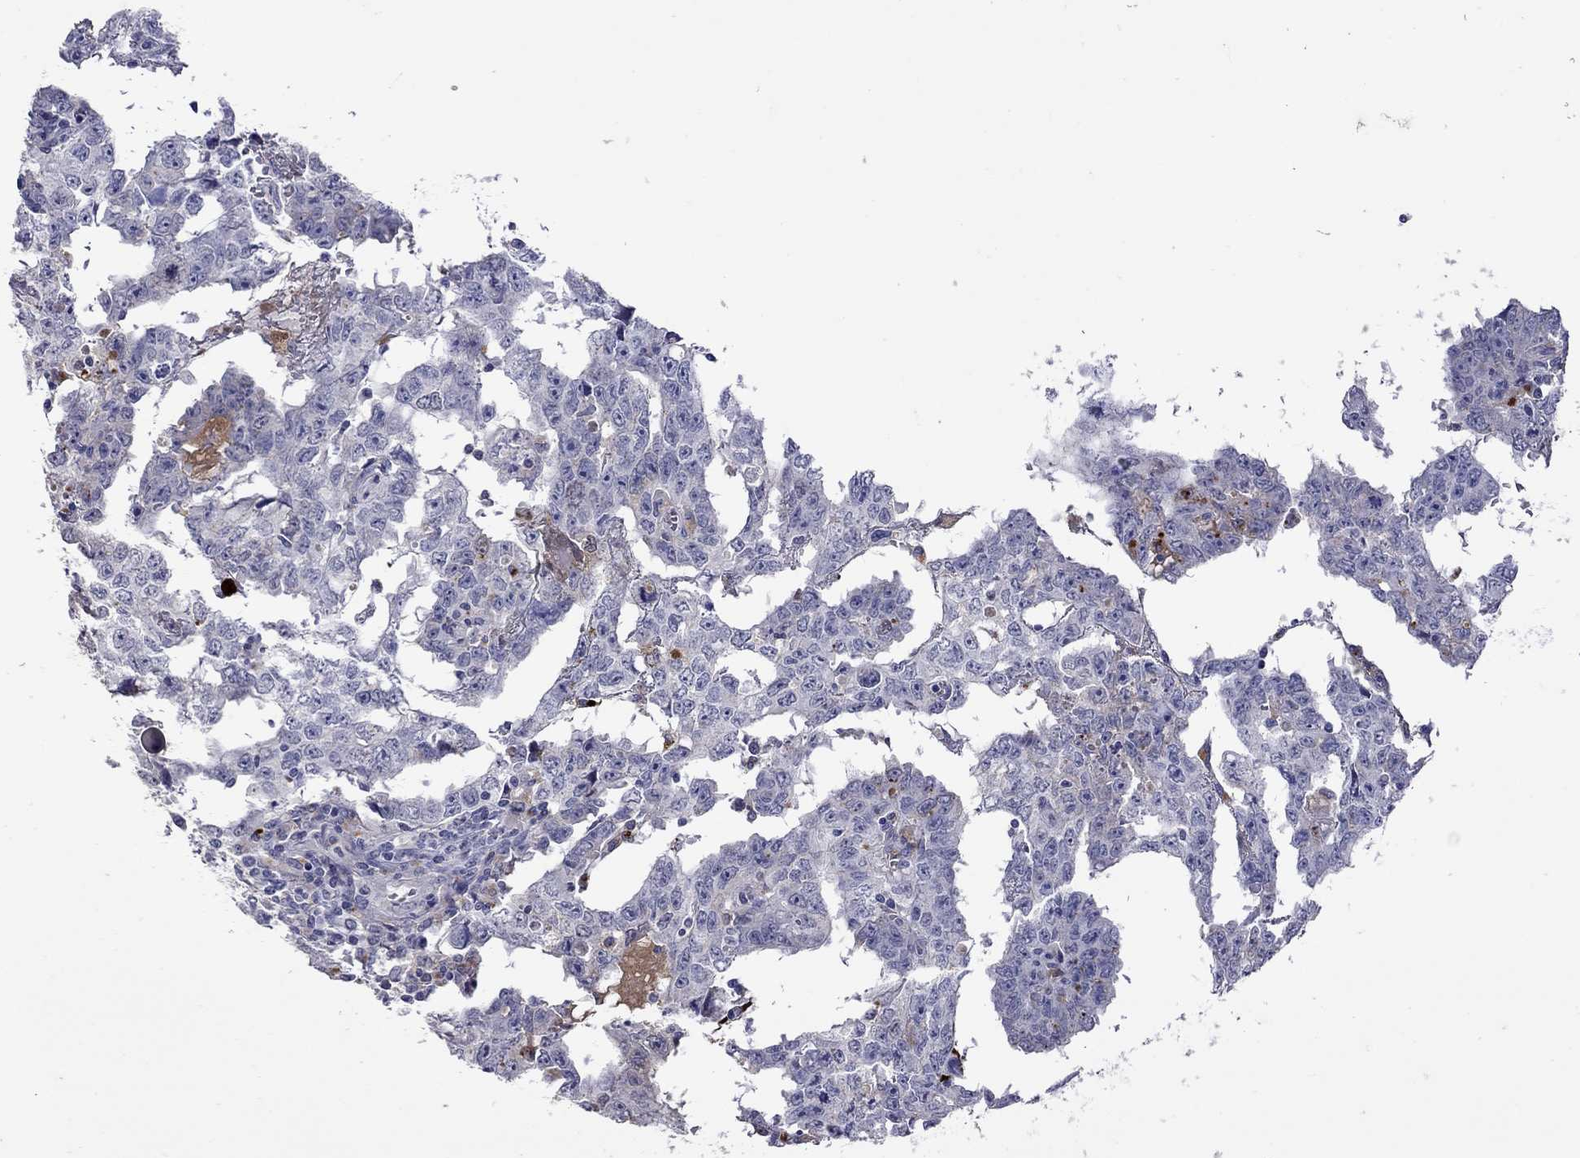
{"staining": {"intensity": "negative", "quantity": "none", "location": "none"}, "tissue": "testis cancer", "cell_type": "Tumor cells", "image_type": "cancer", "snomed": [{"axis": "morphology", "description": "Carcinoma, Embryonal, NOS"}, {"axis": "topography", "description": "Testis"}], "caption": "An immunohistochemistry (IHC) image of testis embryonal carcinoma is shown. There is no staining in tumor cells of testis embryonal carcinoma.", "gene": "SERPINA3", "patient": {"sex": "male", "age": 22}}